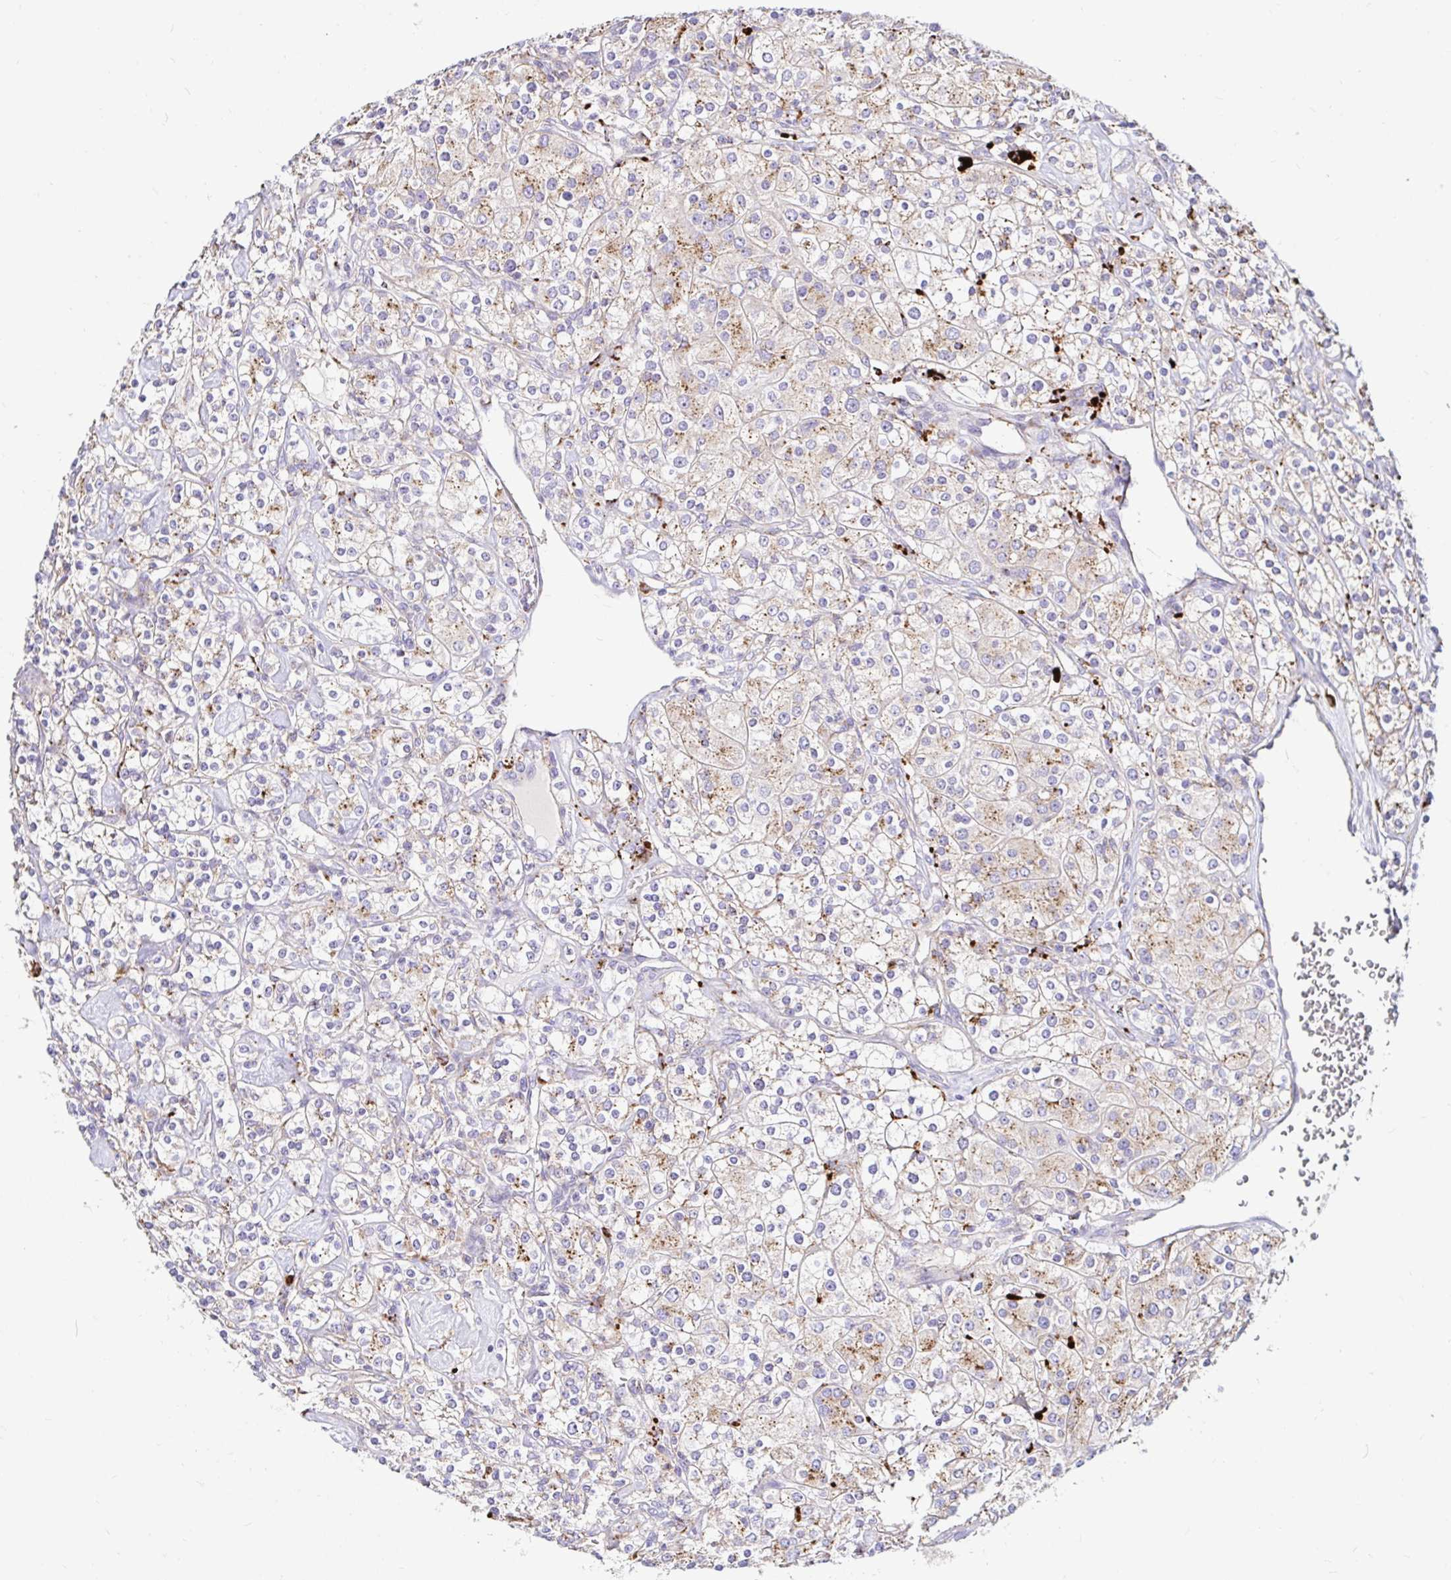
{"staining": {"intensity": "moderate", "quantity": "25%-75%", "location": "cytoplasmic/membranous"}, "tissue": "renal cancer", "cell_type": "Tumor cells", "image_type": "cancer", "snomed": [{"axis": "morphology", "description": "Adenocarcinoma, NOS"}, {"axis": "topography", "description": "Kidney"}], "caption": "Immunohistochemistry (IHC) image of neoplastic tissue: human adenocarcinoma (renal) stained using immunohistochemistry (IHC) demonstrates medium levels of moderate protein expression localized specifically in the cytoplasmic/membranous of tumor cells, appearing as a cytoplasmic/membranous brown color.", "gene": "FUCA1", "patient": {"sex": "male", "age": 77}}